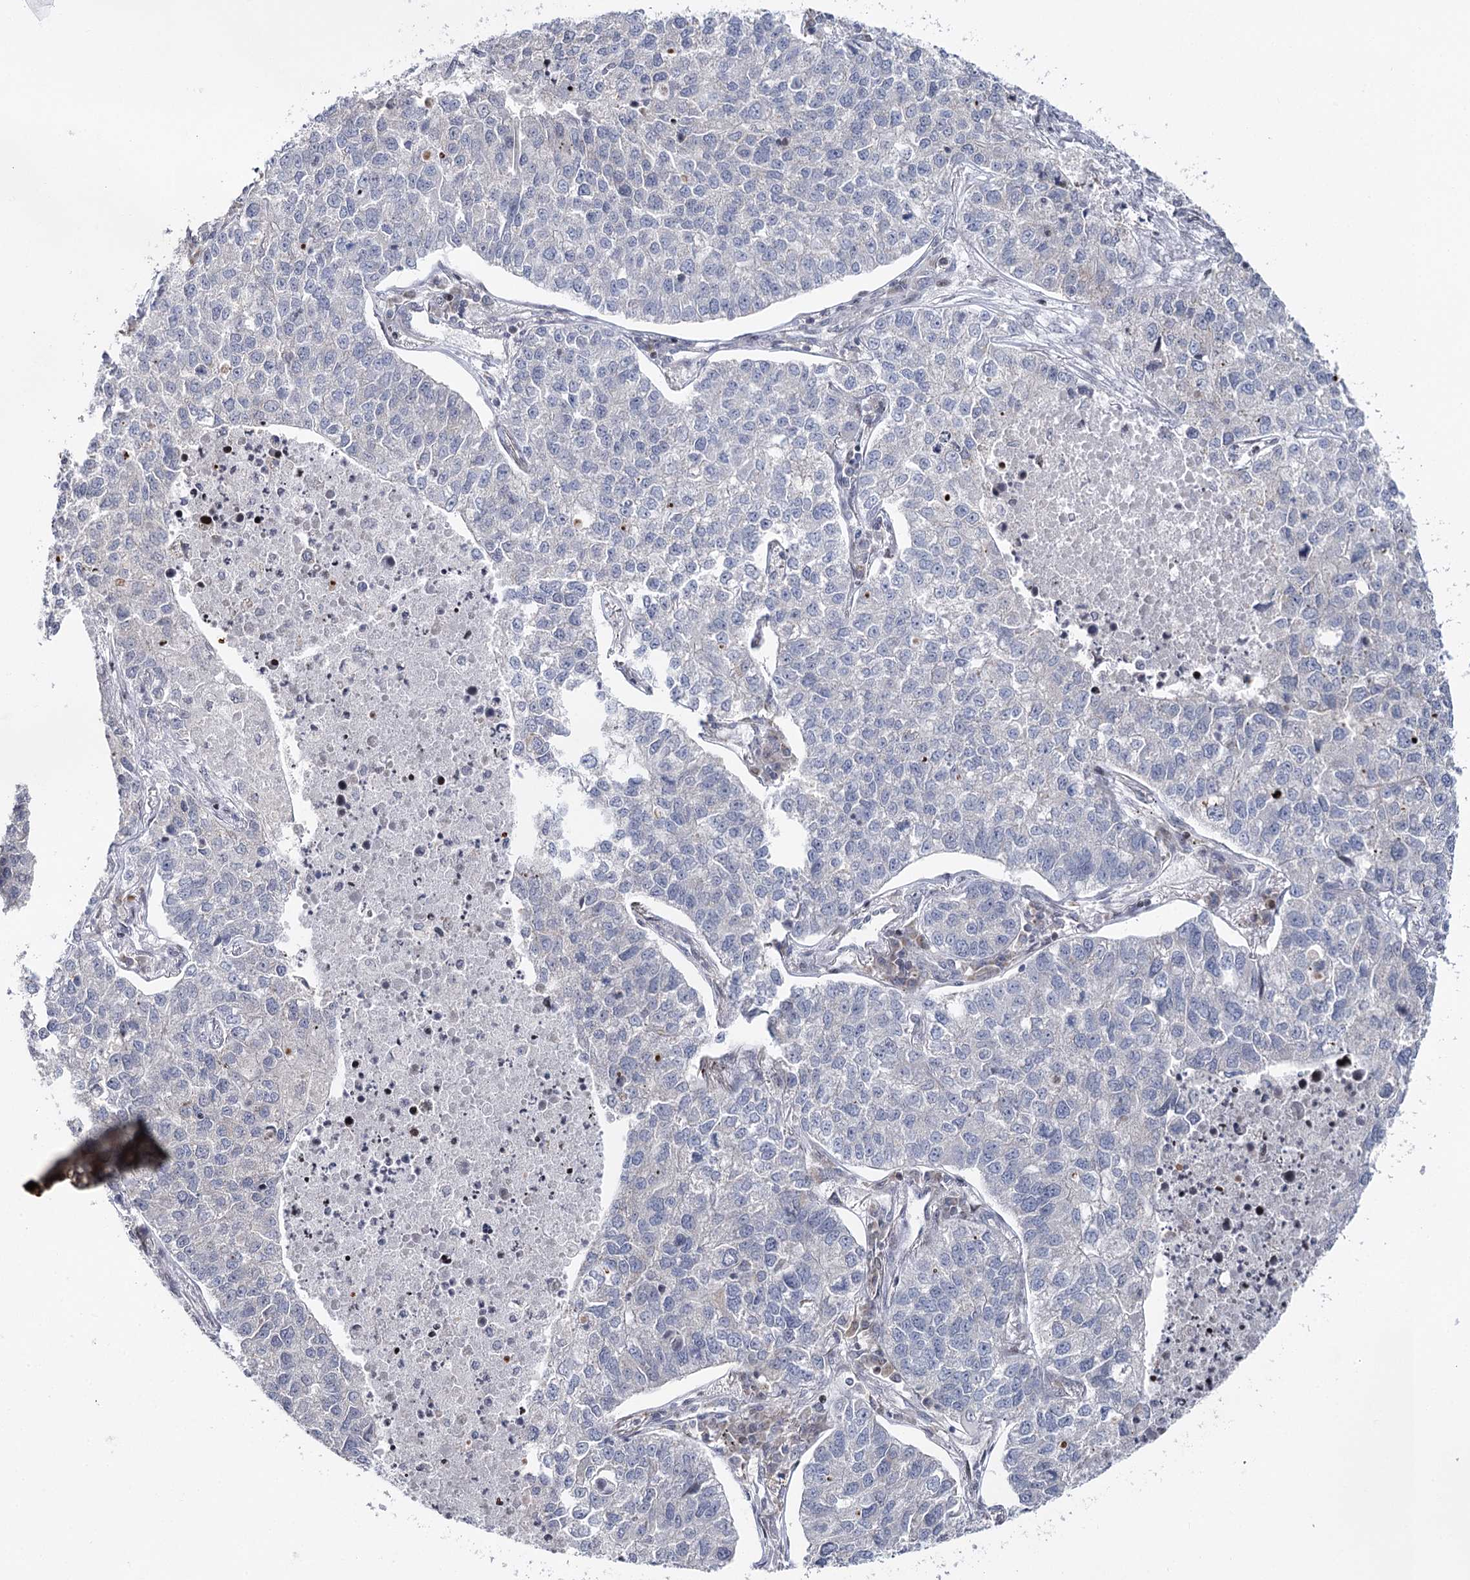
{"staining": {"intensity": "negative", "quantity": "none", "location": "none"}, "tissue": "lung cancer", "cell_type": "Tumor cells", "image_type": "cancer", "snomed": [{"axis": "morphology", "description": "Adenocarcinoma, NOS"}, {"axis": "topography", "description": "Lung"}], "caption": "The image shows no staining of tumor cells in adenocarcinoma (lung).", "gene": "PTGR1", "patient": {"sex": "male", "age": 49}}